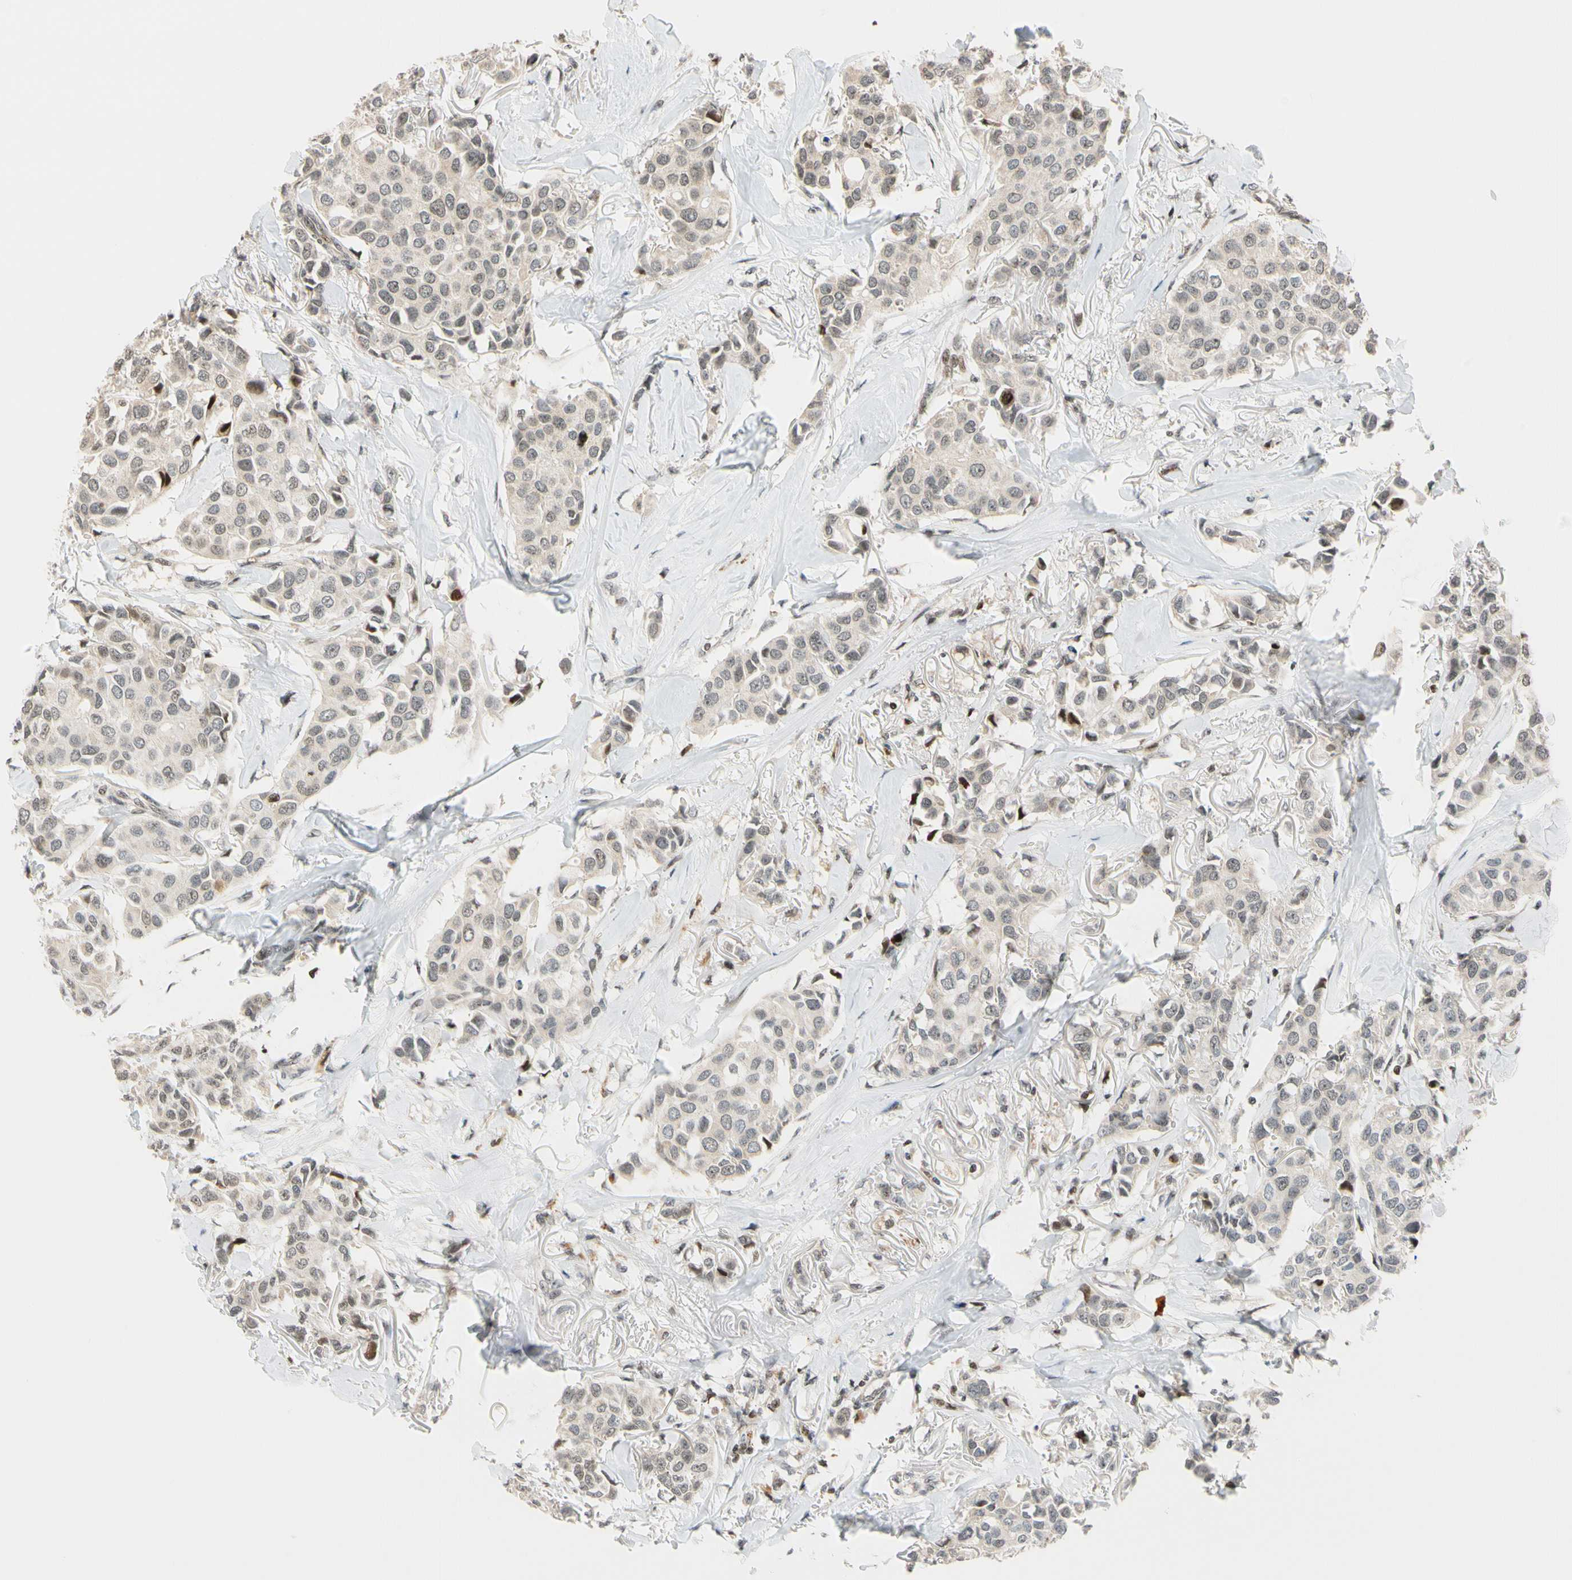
{"staining": {"intensity": "weak", "quantity": "<25%", "location": "cytoplasmic/membranous,nuclear"}, "tissue": "breast cancer", "cell_type": "Tumor cells", "image_type": "cancer", "snomed": [{"axis": "morphology", "description": "Duct carcinoma"}, {"axis": "topography", "description": "Breast"}], "caption": "Breast cancer was stained to show a protein in brown. There is no significant expression in tumor cells.", "gene": "CDK7", "patient": {"sex": "female", "age": 80}}